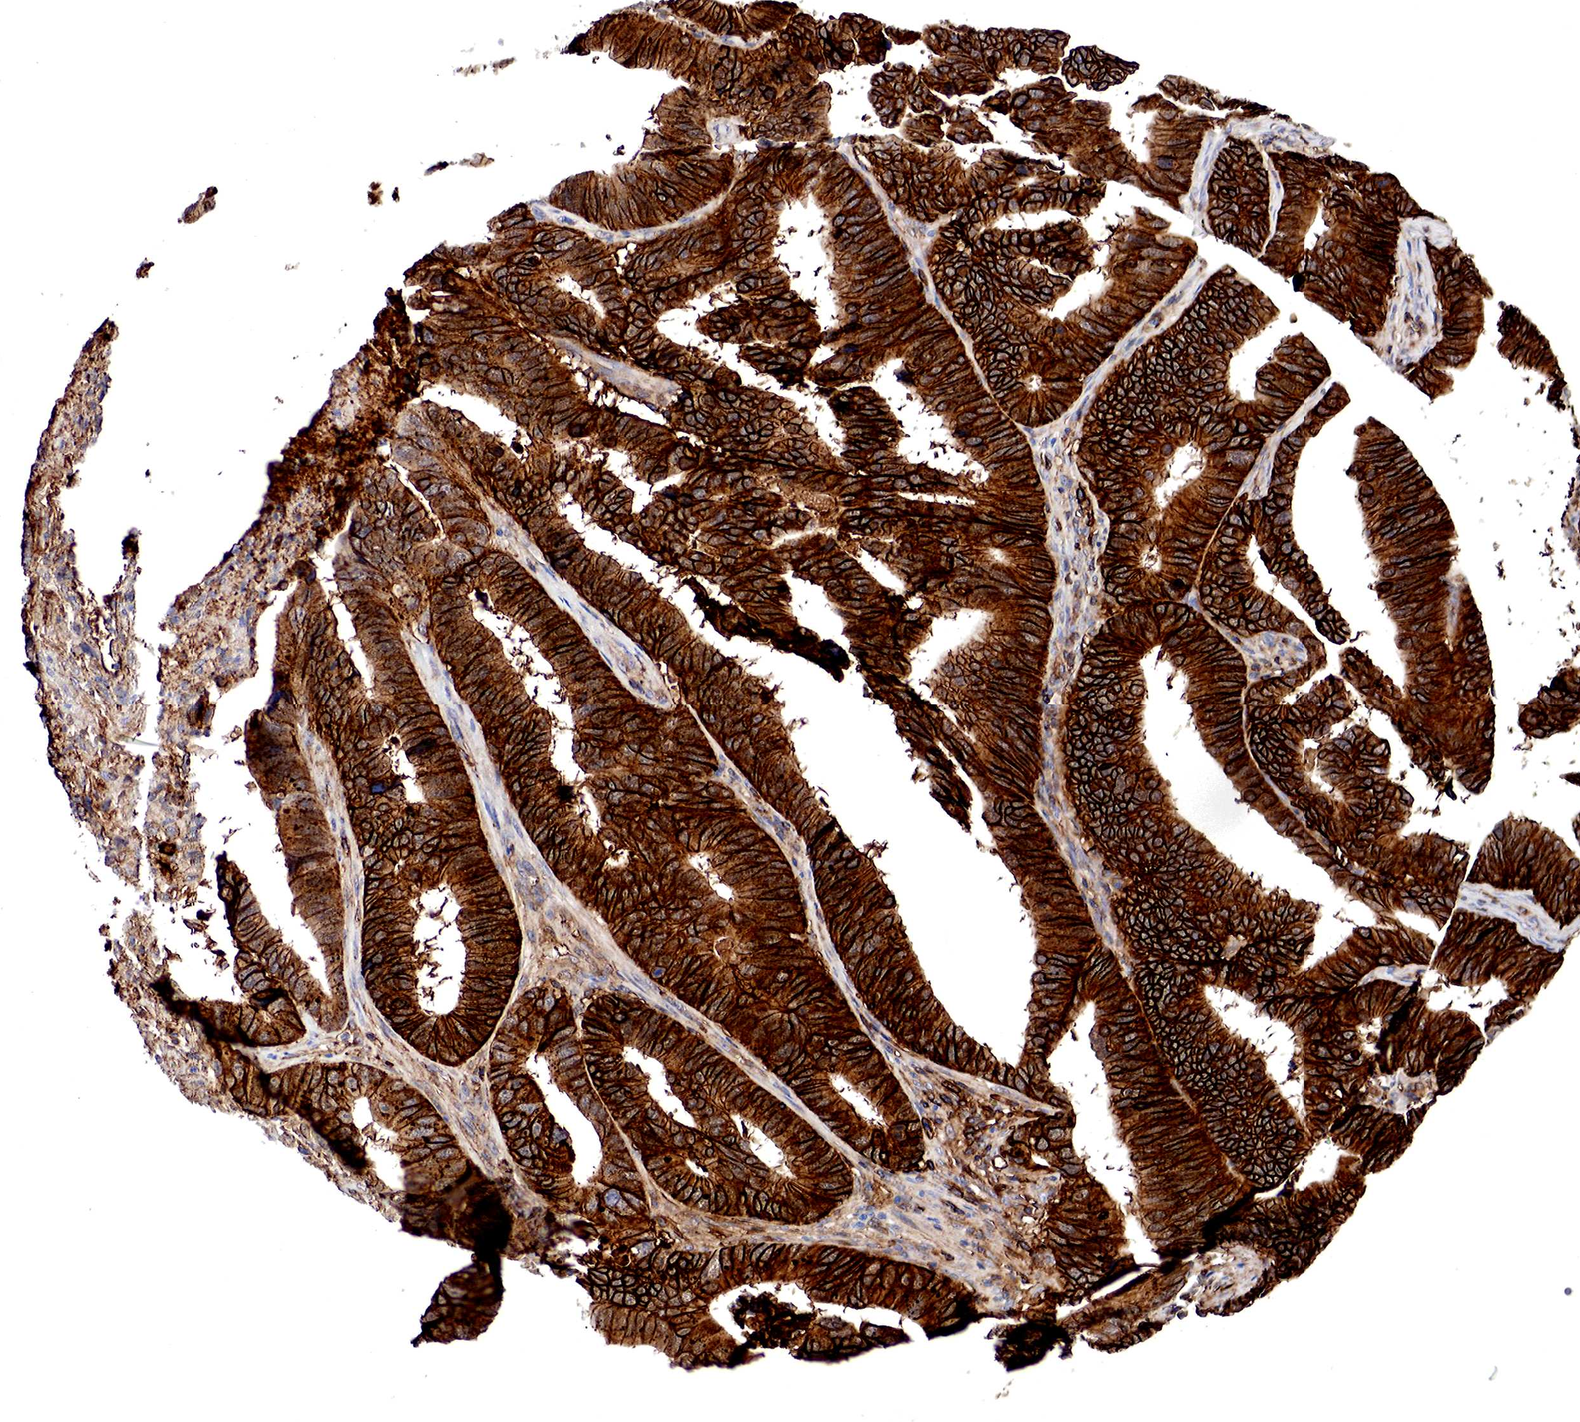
{"staining": {"intensity": "strong", "quantity": ">75%", "location": "cytoplasmic/membranous,nuclear"}, "tissue": "colorectal cancer", "cell_type": "Tumor cells", "image_type": "cancer", "snomed": [{"axis": "morphology", "description": "Adenocarcinoma, NOS"}, {"axis": "topography", "description": "Colon"}], "caption": "Immunohistochemical staining of colorectal cancer (adenocarcinoma) shows strong cytoplasmic/membranous and nuclear protein expression in approximately >75% of tumor cells.", "gene": "PABIR2", "patient": {"sex": "female", "age": 78}}